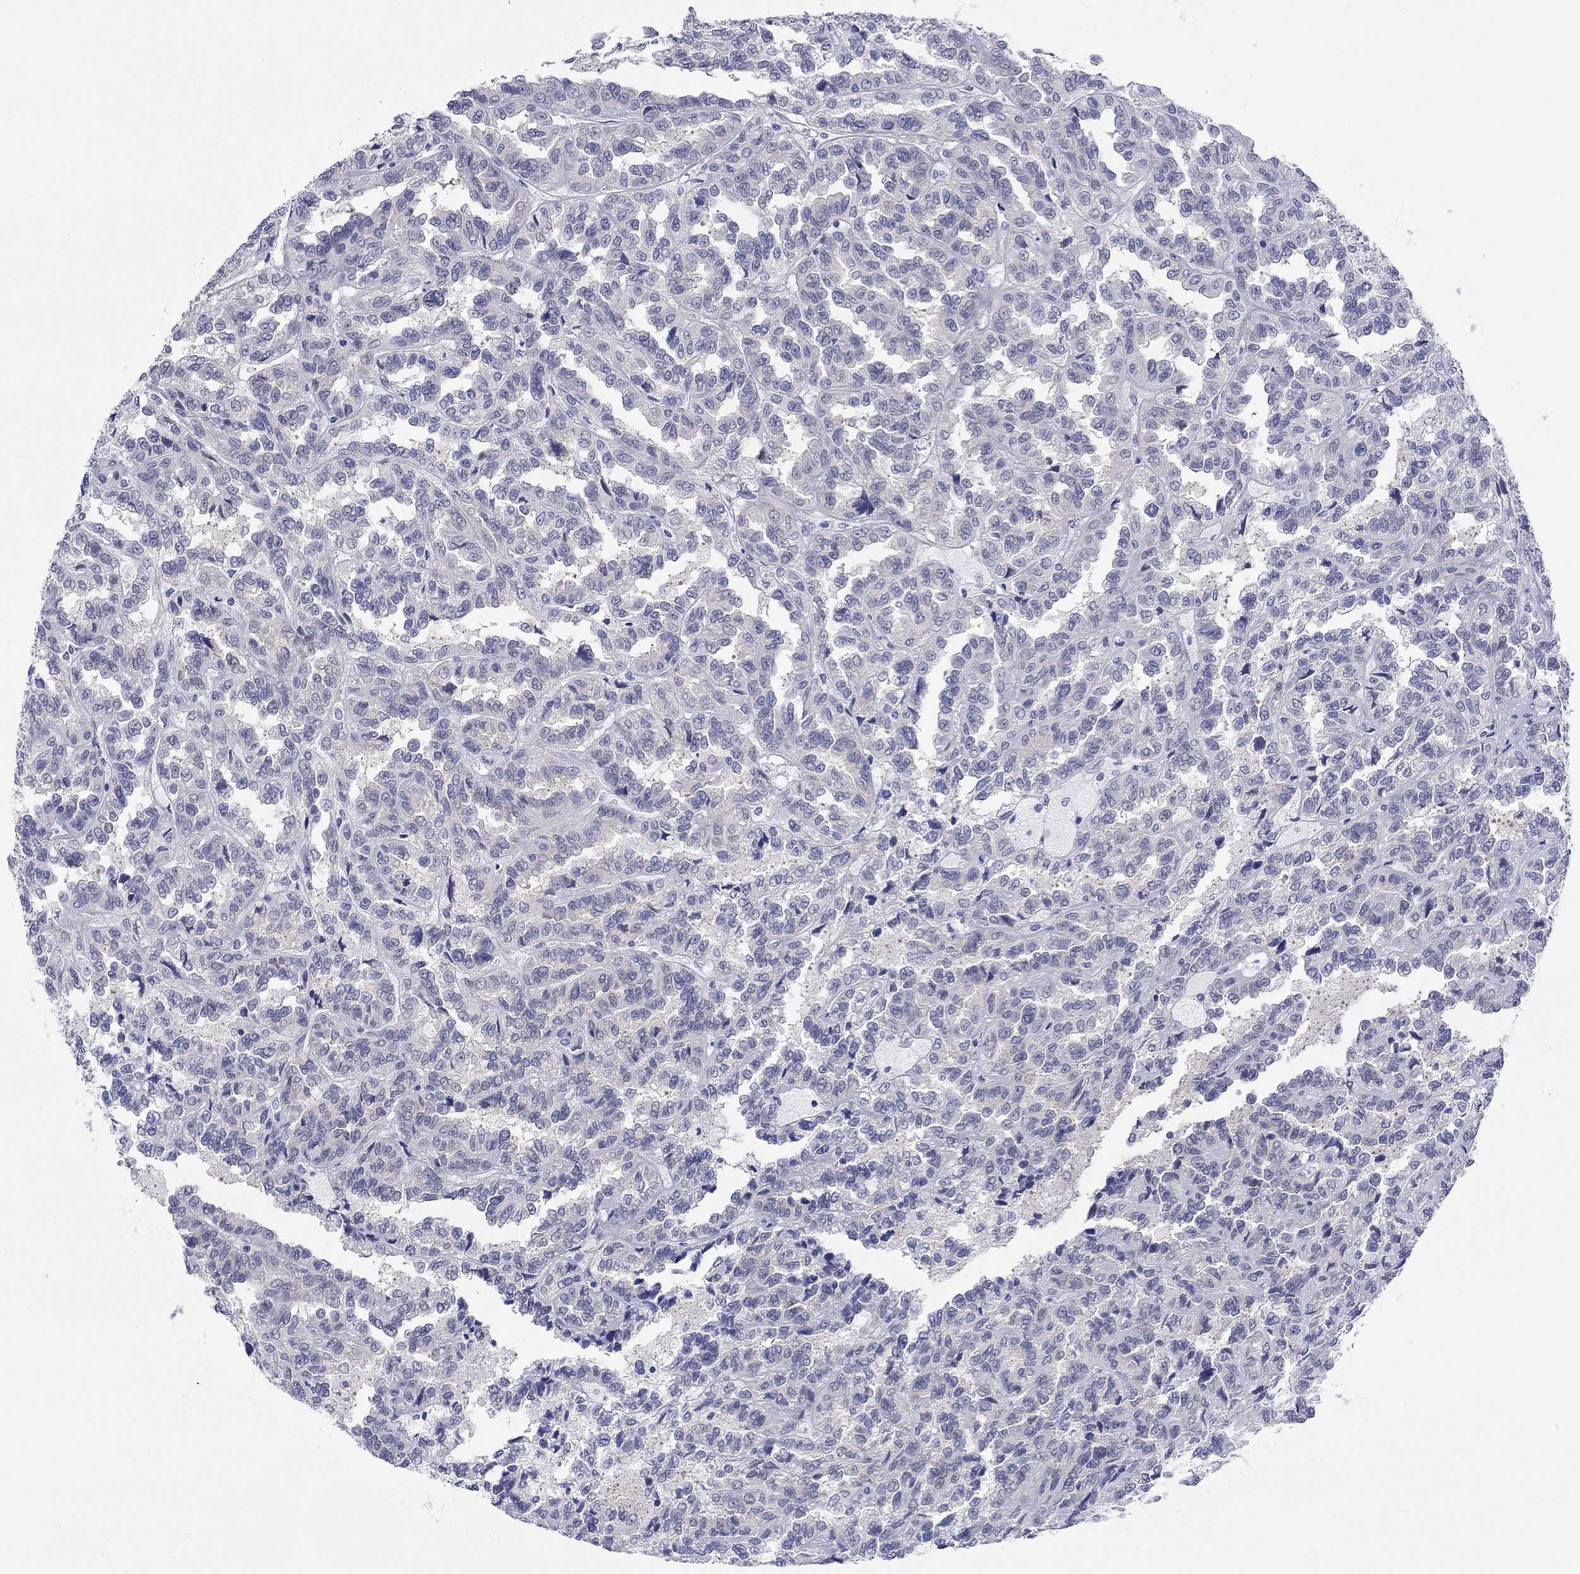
{"staining": {"intensity": "negative", "quantity": "none", "location": "none"}, "tissue": "renal cancer", "cell_type": "Tumor cells", "image_type": "cancer", "snomed": [{"axis": "morphology", "description": "Adenocarcinoma, NOS"}, {"axis": "topography", "description": "Kidney"}], "caption": "Protein analysis of adenocarcinoma (renal) shows no significant positivity in tumor cells.", "gene": "CERS1", "patient": {"sex": "male", "age": 79}}